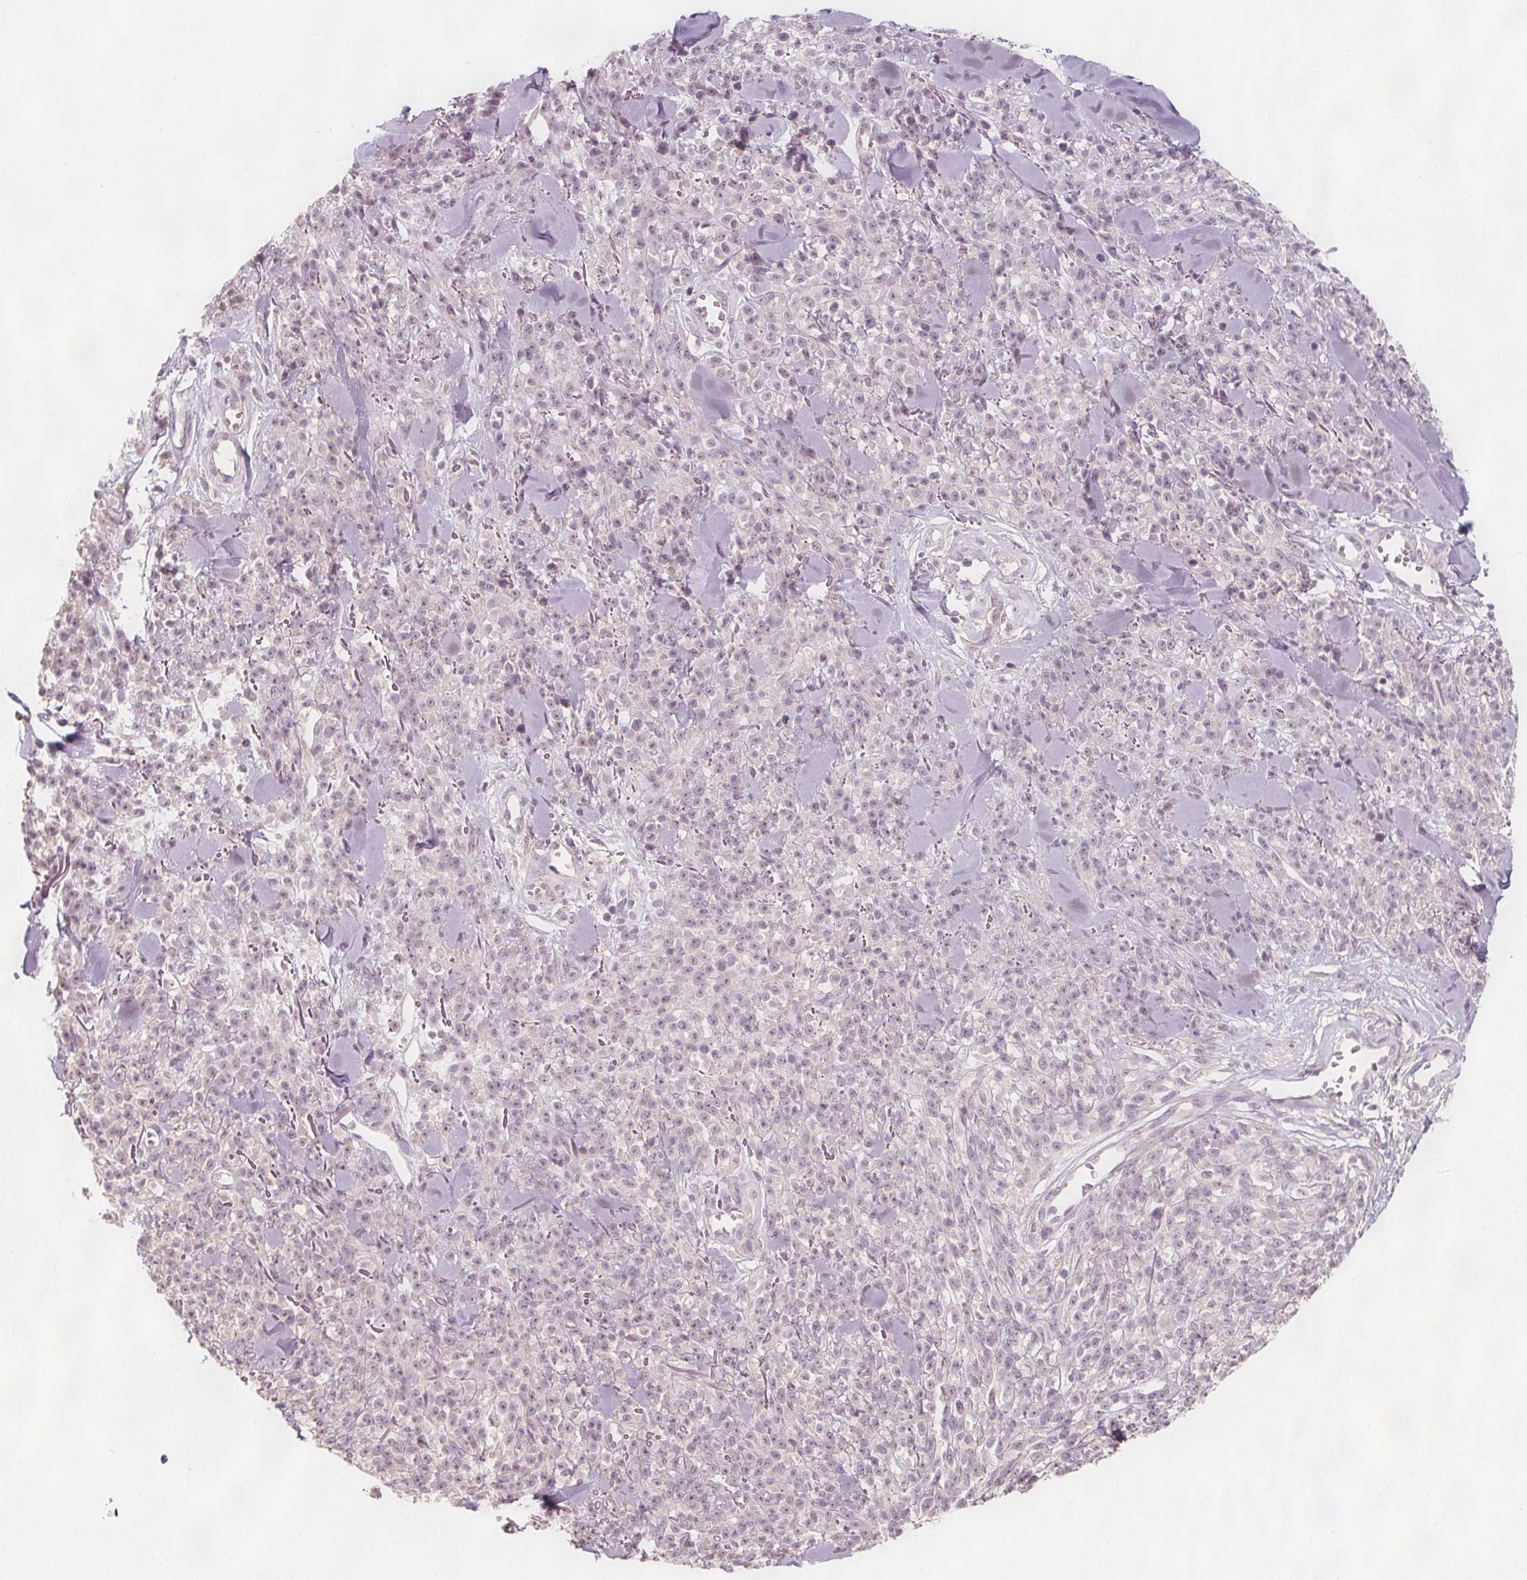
{"staining": {"intensity": "negative", "quantity": "none", "location": "none"}, "tissue": "melanoma", "cell_type": "Tumor cells", "image_type": "cancer", "snomed": [{"axis": "morphology", "description": "Malignant melanoma, NOS"}, {"axis": "topography", "description": "Skin"}, {"axis": "topography", "description": "Skin of trunk"}], "caption": "Human malignant melanoma stained for a protein using immunohistochemistry exhibits no positivity in tumor cells.", "gene": "C1orf167", "patient": {"sex": "male", "age": 74}}